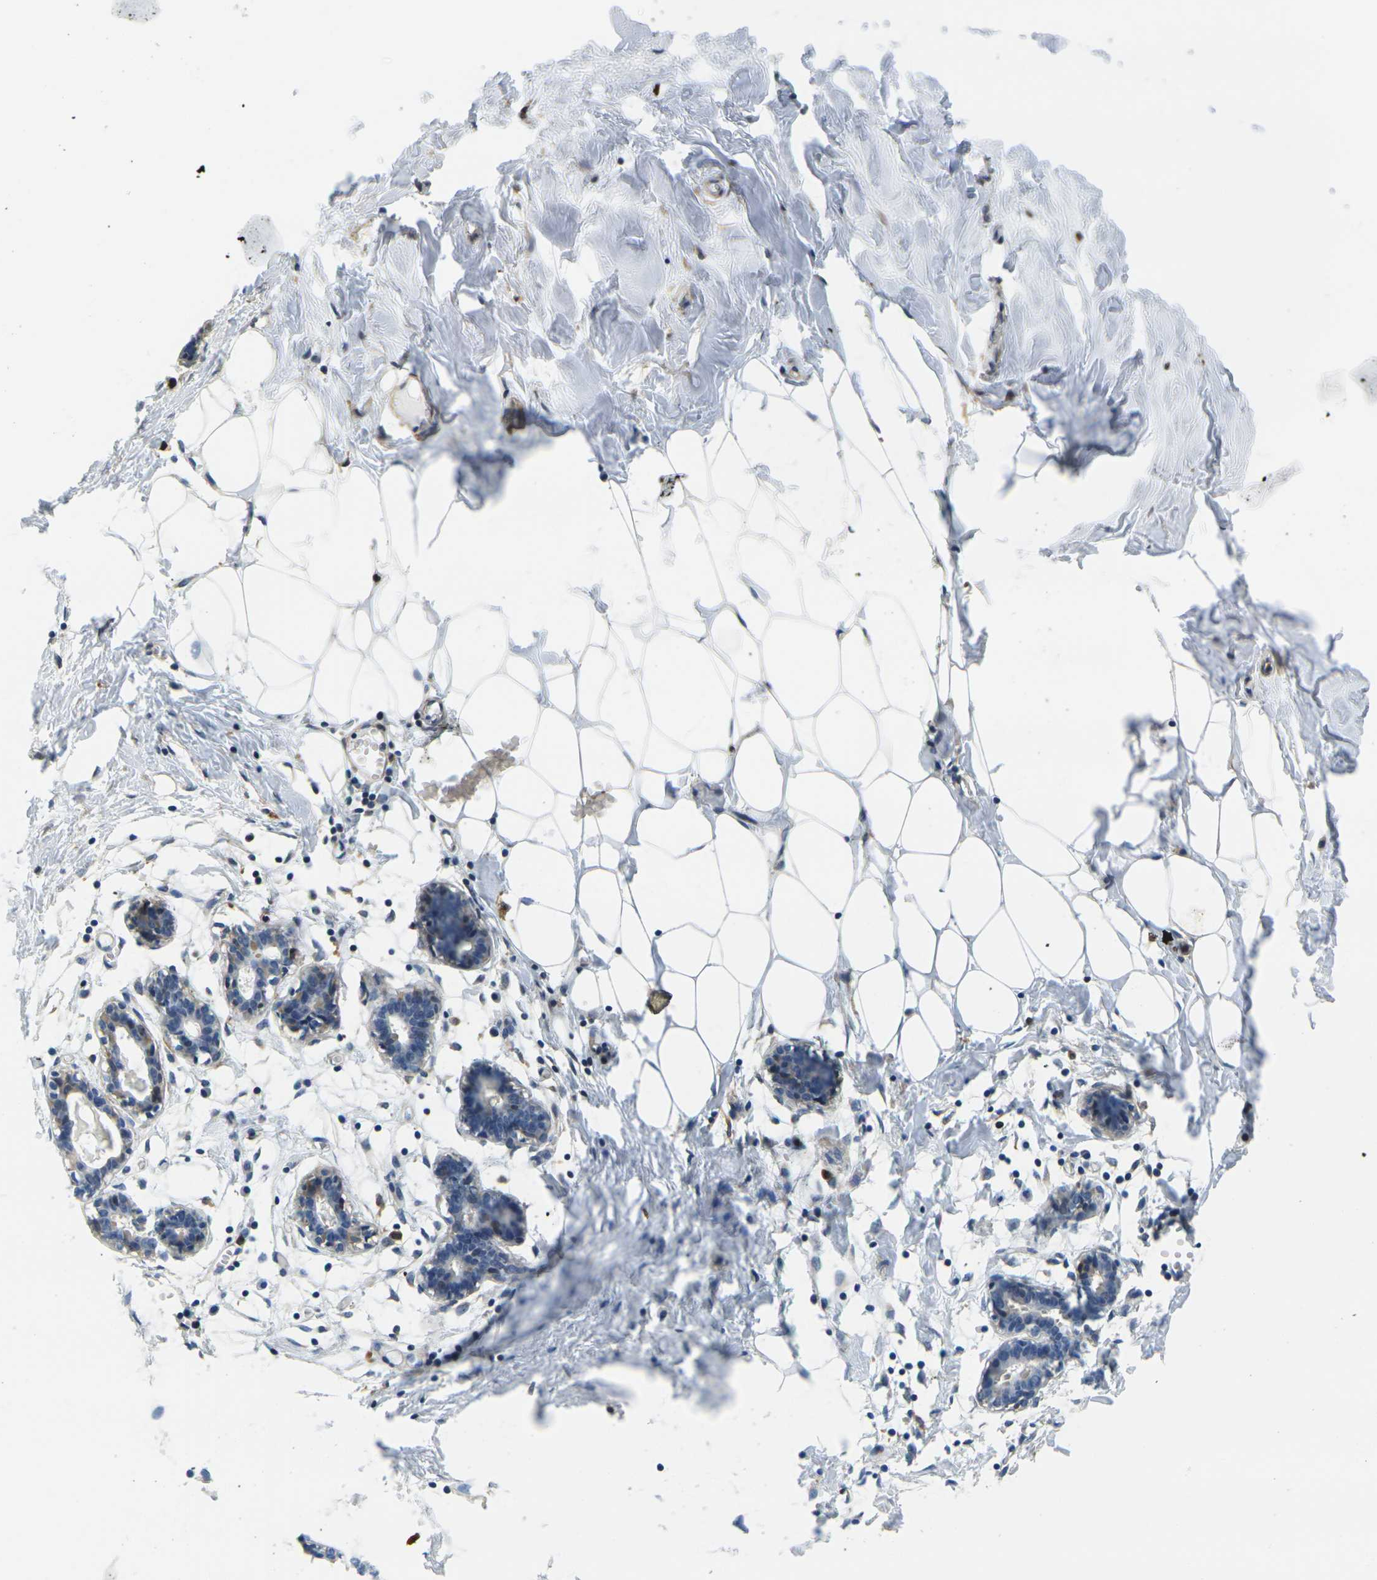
{"staining": {"intensity": "negative", "quantity": "none", "location": "none"}, "tissue": "breast", "cell_type": "Adipocytes", "image_type": "normal", "snomed": [{"axis": "morphology", "description": "Normal tissue, NOS"}, {"axis": "topography", "description": "Breast"}], "caption": "Immunohistochemistry micrograph of benign breast: breast stained with DAB (3,3'-diaminobenzidine) shows no significant protein expression in adipocytes. Nuclei are stained in blue.", "gene": "LASP1", "patient": {"sex": "female", "age": 27}}